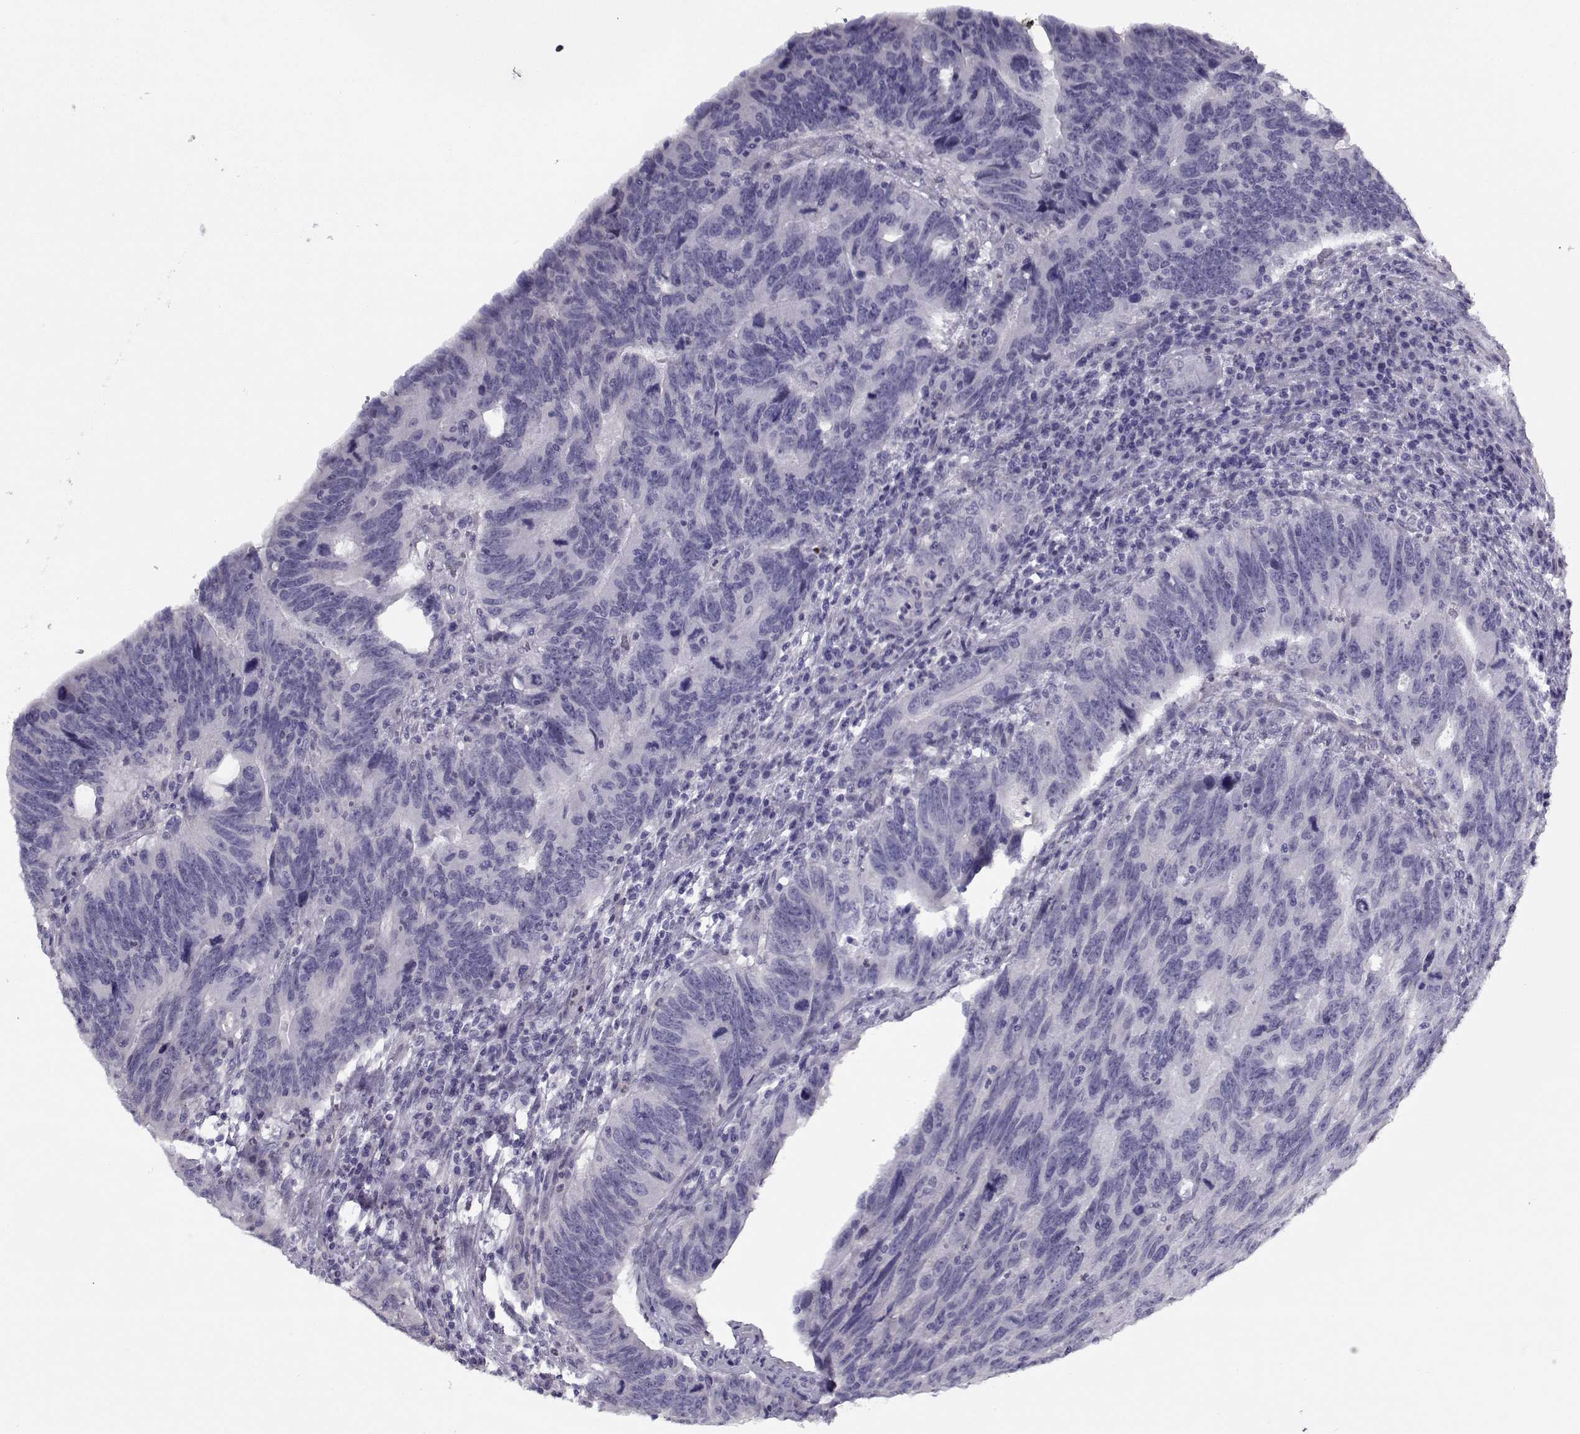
{"staining": {"intensity": "negative", "quantity": "none", "location": "none"}, "tissue": "colorectal cancer", "cell_type": "Tumor cells", "image_type": "cancer", "snomed": [{"axis": "morphology", "description": "Adenocarcinoma, NOS"}, {"axis": "topography", "description": "Colon"}], "caption": "This is a micrograph of immunohistochemistry (IHC) staining of colorectal cancer (adenocarcinoma), which shows no staining in tumor cells.", "gene": "CIBAR1", "patient": {"sex": "female", "age": 77}}